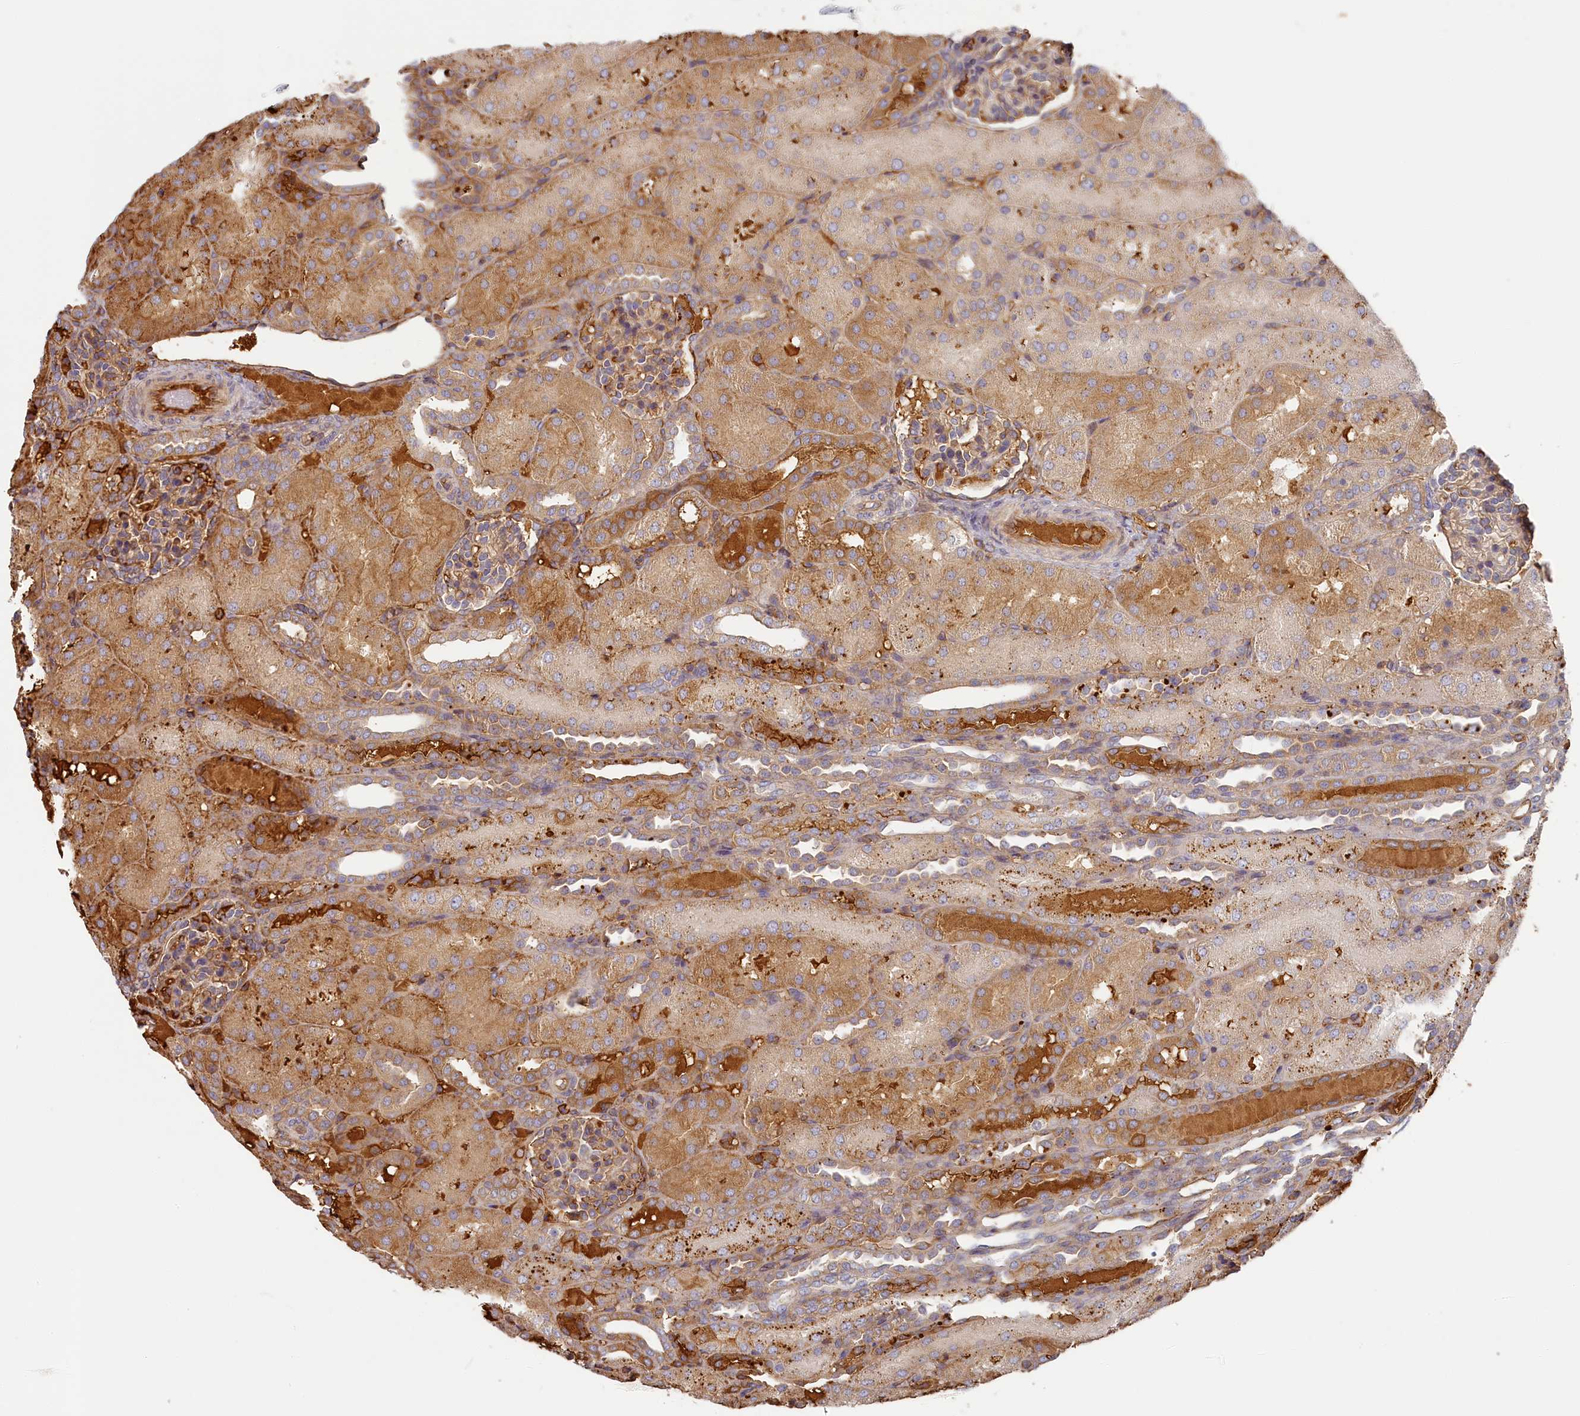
{"staining": {"intensity": "weak", "quantity": "25%-75%", "location": "cytoplasmic/membranous"}, "tissue": "kidney", "cell_type": "Cells in glomeruli", "image_type": "normal", "snomed": [{"axis": "morphology", "description": "Normal tissue, NOS"}, {"axis": "topography", "description": "Kidney"}], "caption": "Immunohistochemistry (IHC) photomicrograph of normal kidney stained for a protein (brown), which demonstrates low levels of weak cytoplasmic/membranous staining in approximately 25%-75% of cells in glomeruli.", "gene": "STX16", "patient": {"sex": "male", "age": 1}}